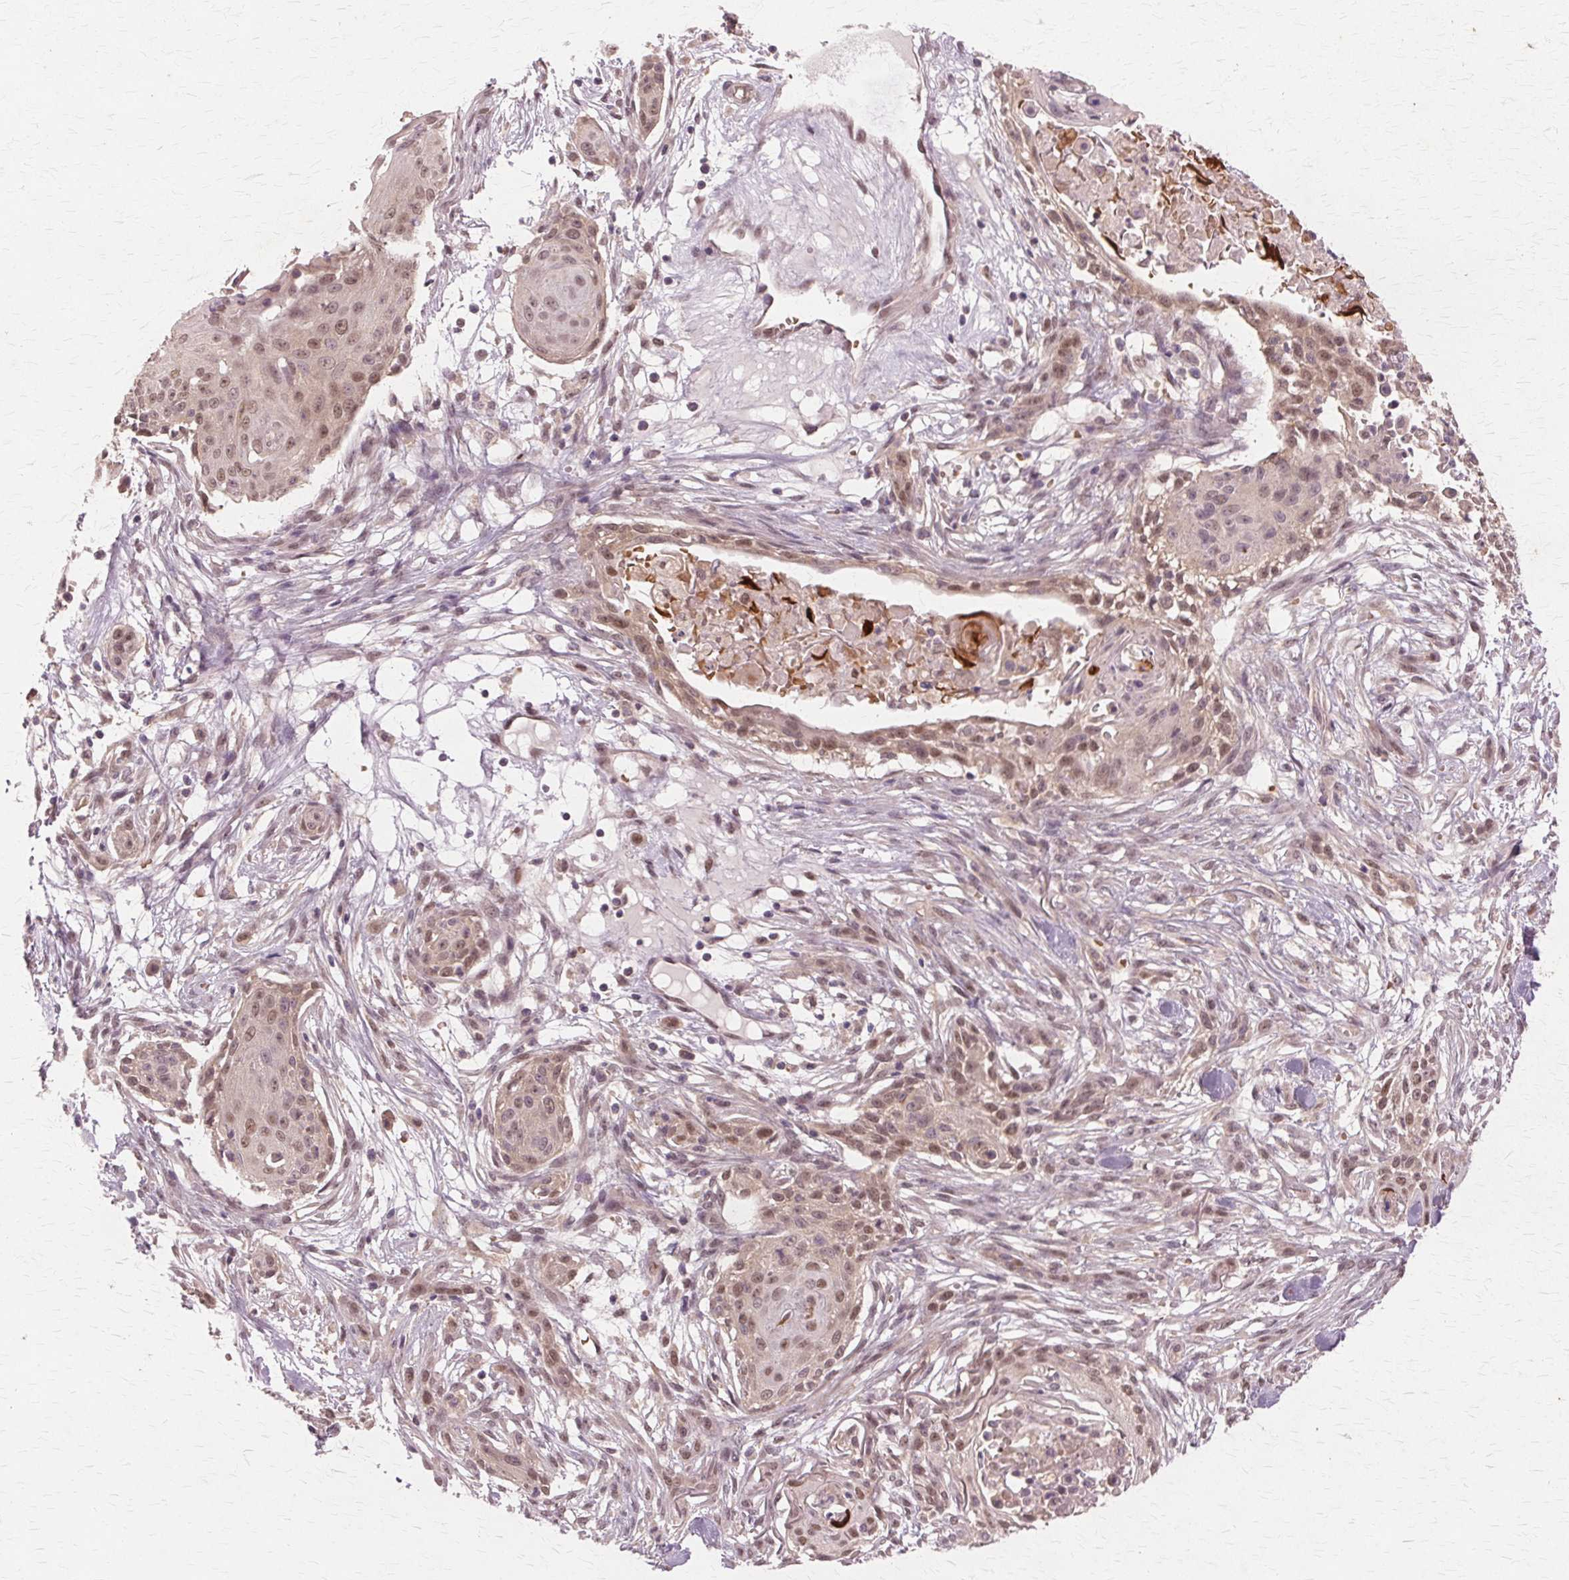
{"staining": {"intensity": "moderate", "quantity": ">75%", "location": "nuclear"}, "tissue": "skin cancer", "cell_type": "Tumor cells", "image_type": "cancer", "snomed": [{"axis": "morphology", "description": "Squamous cell carcinoma, NOS"}, {"axis": "topography", "description": "Skin"}], "caption": "This photomicrograph demonstrates IHC staining of human skin cancer, with medium moderate nuclear staining in about >75% of tumor cells.", "gene": "PRMT5", "patient": {"sex": "female", "age": 59}}